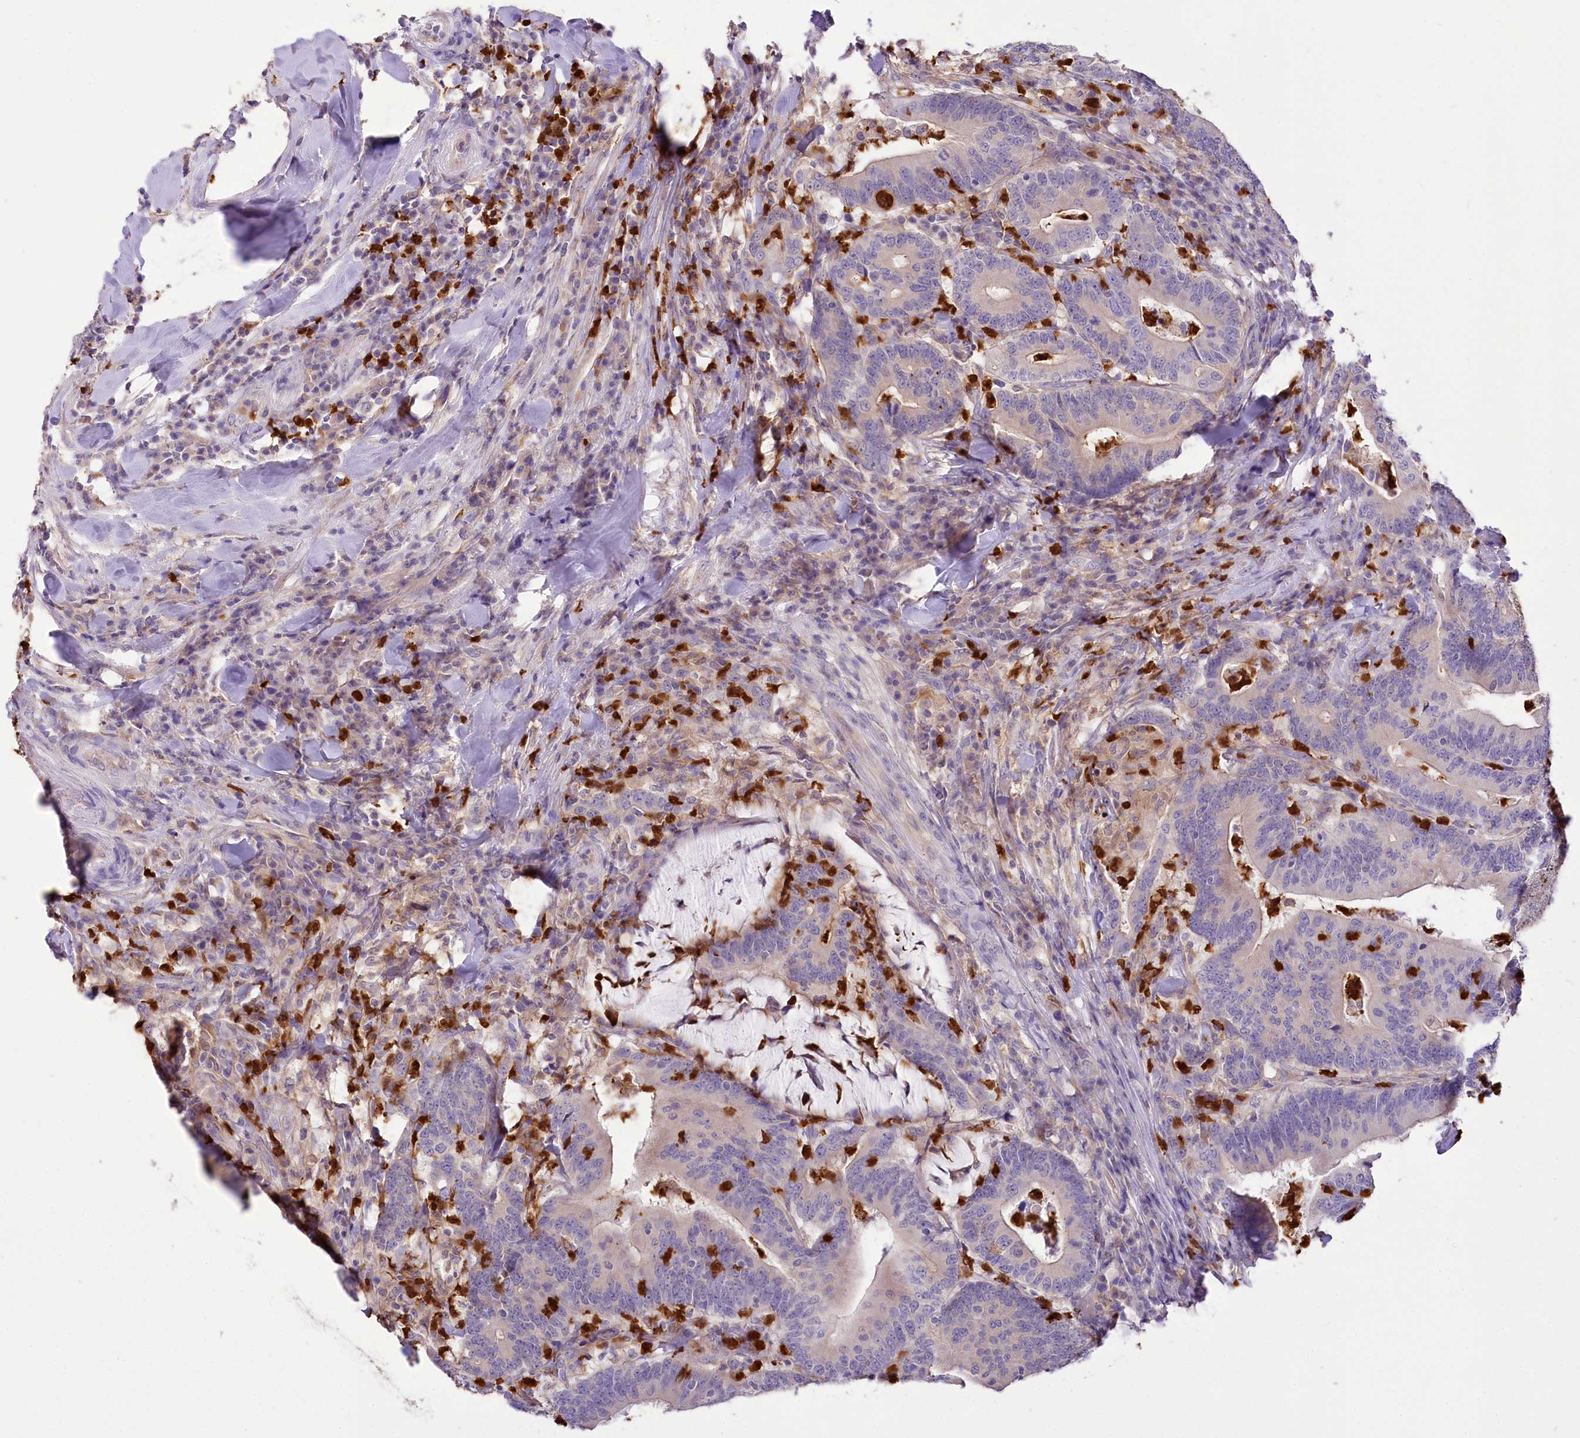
{"staining": {"intensity": "negative", "quantity": "none", "location": "none"}, "tissue": "colorectal cancer", "cell_type": "Tumor cells", "image_type": "cancer", "snomed": [{"axis": "morphology", "description": "Adenocarcinoma, NOS"}, {"axis": "topography", "description": "Colon"}], "caption": "Tumor cells show no significant protein staining in colorectal cancer (adenocarcinoma).", "gene": "DPYD", "patient": {"sex": "female", "age": 66}}